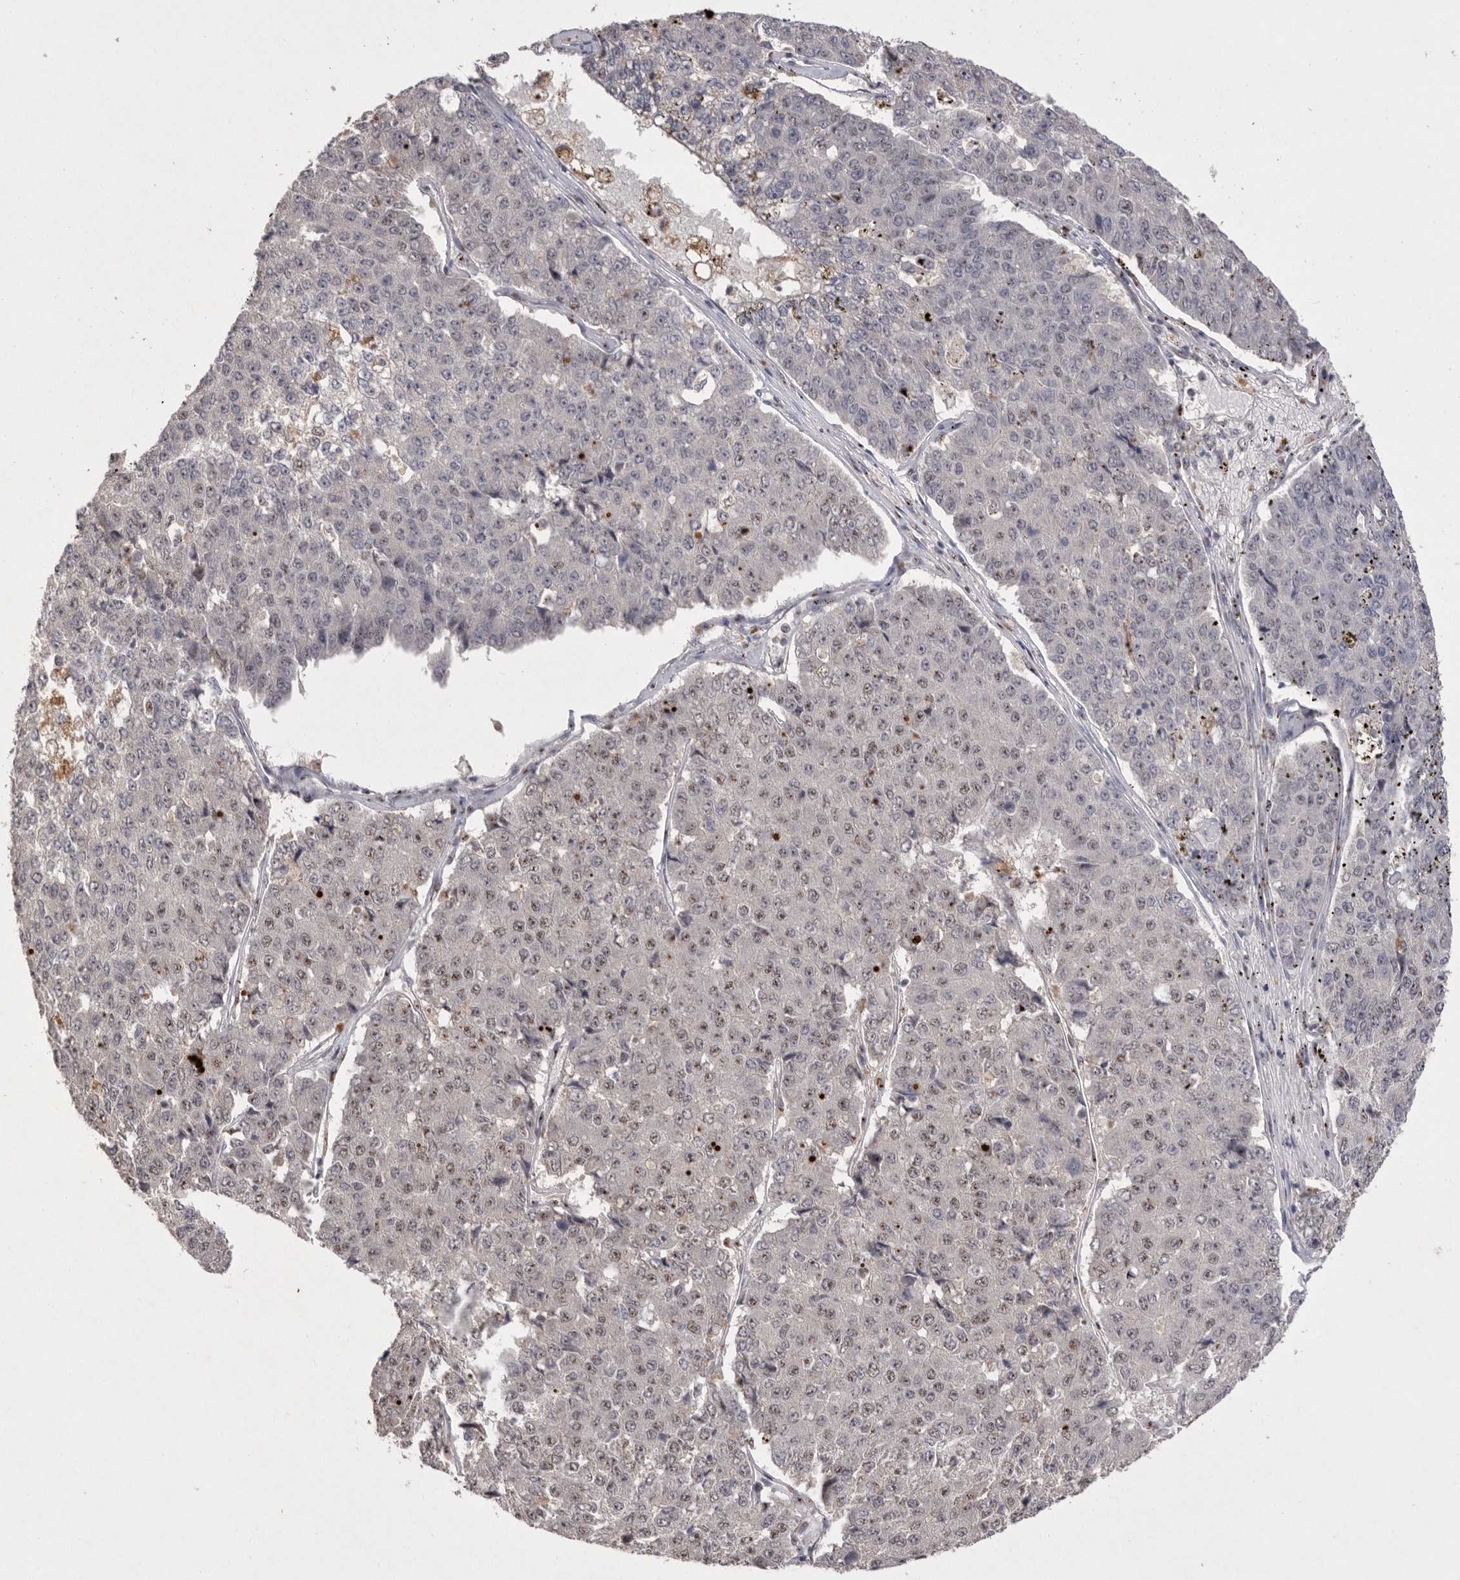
{"staining": {"intensity": "weak", "quantity": "25%-75%", "location": "nuclear"}, "tissue": "pancreatic cancer", "cell_type": "Tumor cells", "image_type": "cancer", "snomed": [{"axis": "morphology", "description": "Adenocarcinoma, NOS"}, {"axis": "topography", "description": "Pancreas"}], "caption": "High-power microscopy captured an immunohistochemistry (IHC) micrograph of adenocarcinoma (pancreatic), revealing weak nuclear positivity in approximately 25%-75% of tumor cells. The staining was performed using DAB, with brown indicating positive protein expression. Nuclei are stained blue with hematoxylin.", "gene": "HUS1", "patient": {"sex": "male", "age": 50}}